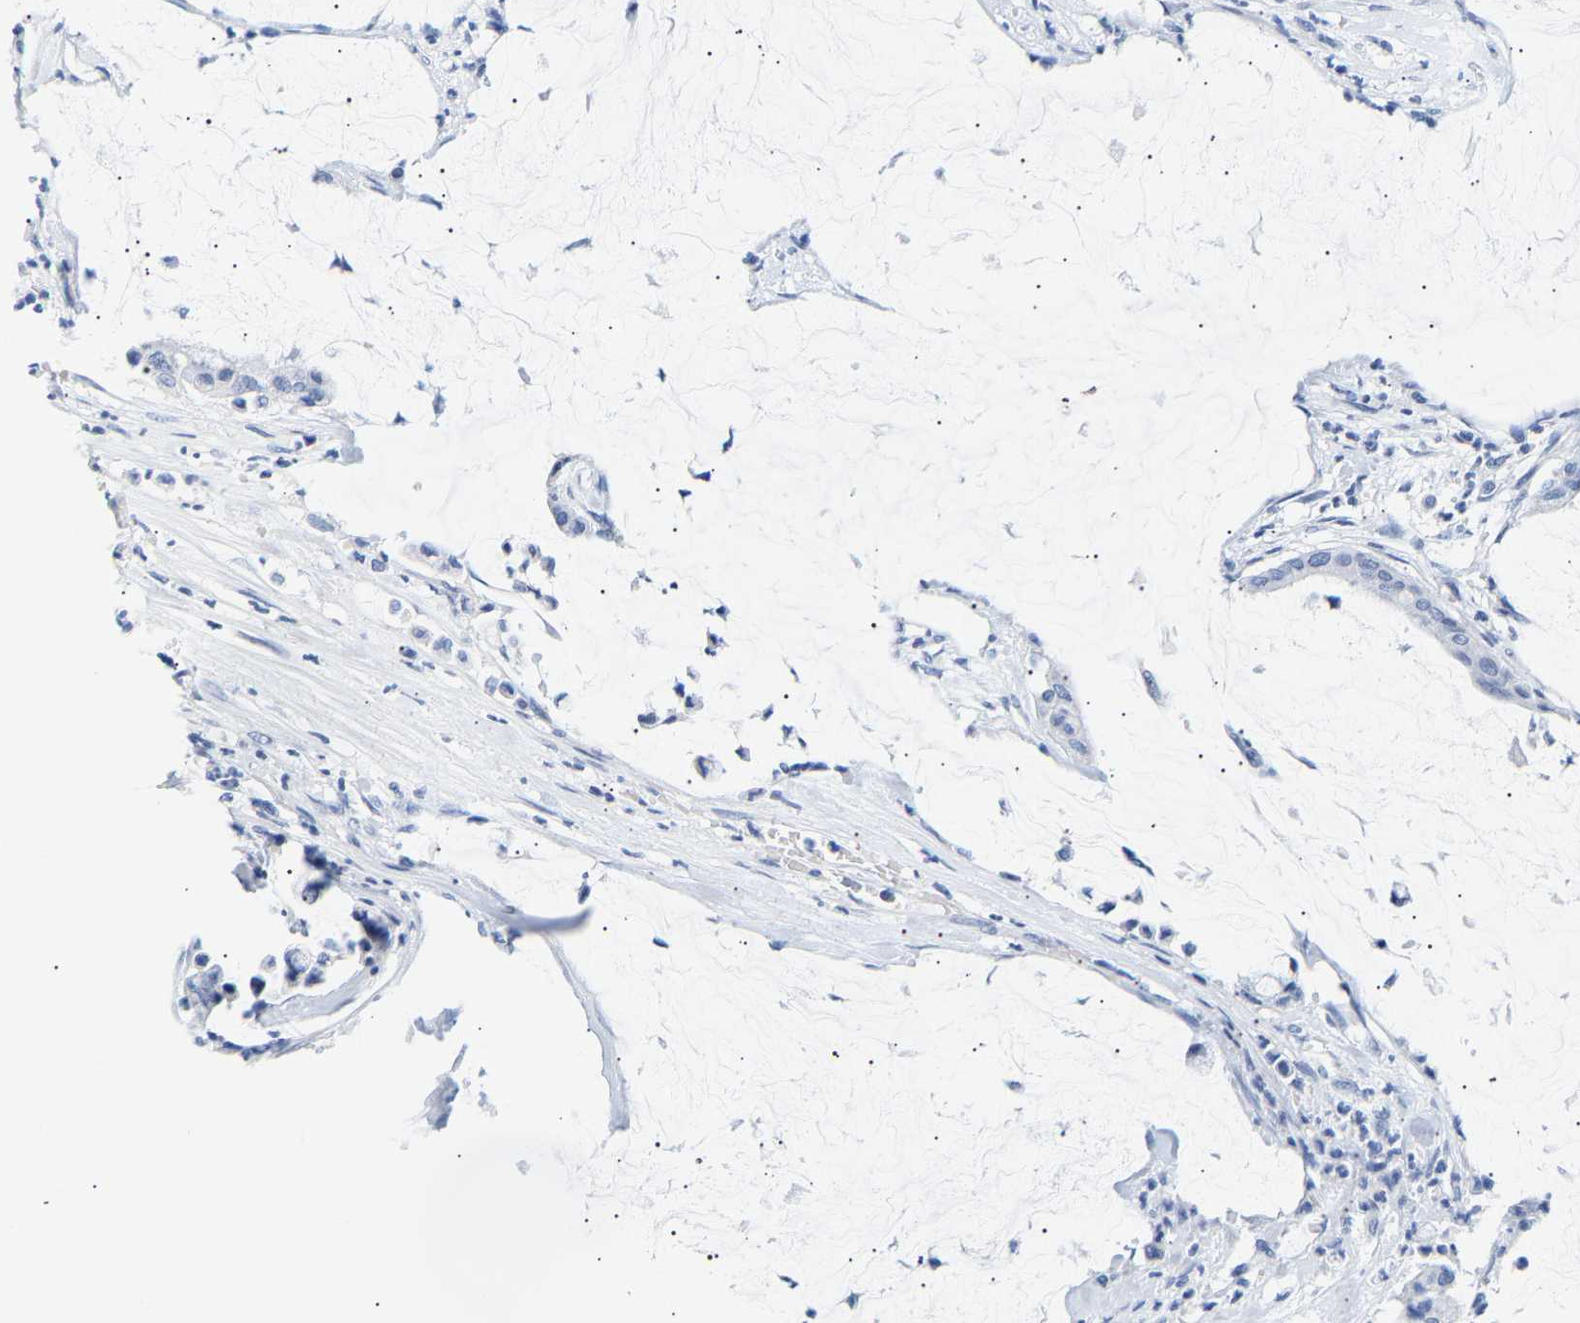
{"staining": {"intensity": "negative", "quantity": "none", "location": "none"}, "tissue": "pancreatic cancer", "cell_type": "Tumor cells", "image_type": "cancer", "snomed": [{"axis": "morphology", "description": "Adenocarcinoma, NOS"}, {"axis": "topography", "description": "Pancreas"}], "caption": "DAB immunohistochemical staining of human pancreatic cancer (adenocarcinoma) shows no significant positivity in tumor cells.", "gene": "SPINK2", "patient": {"sex": "male", "age": 41}}